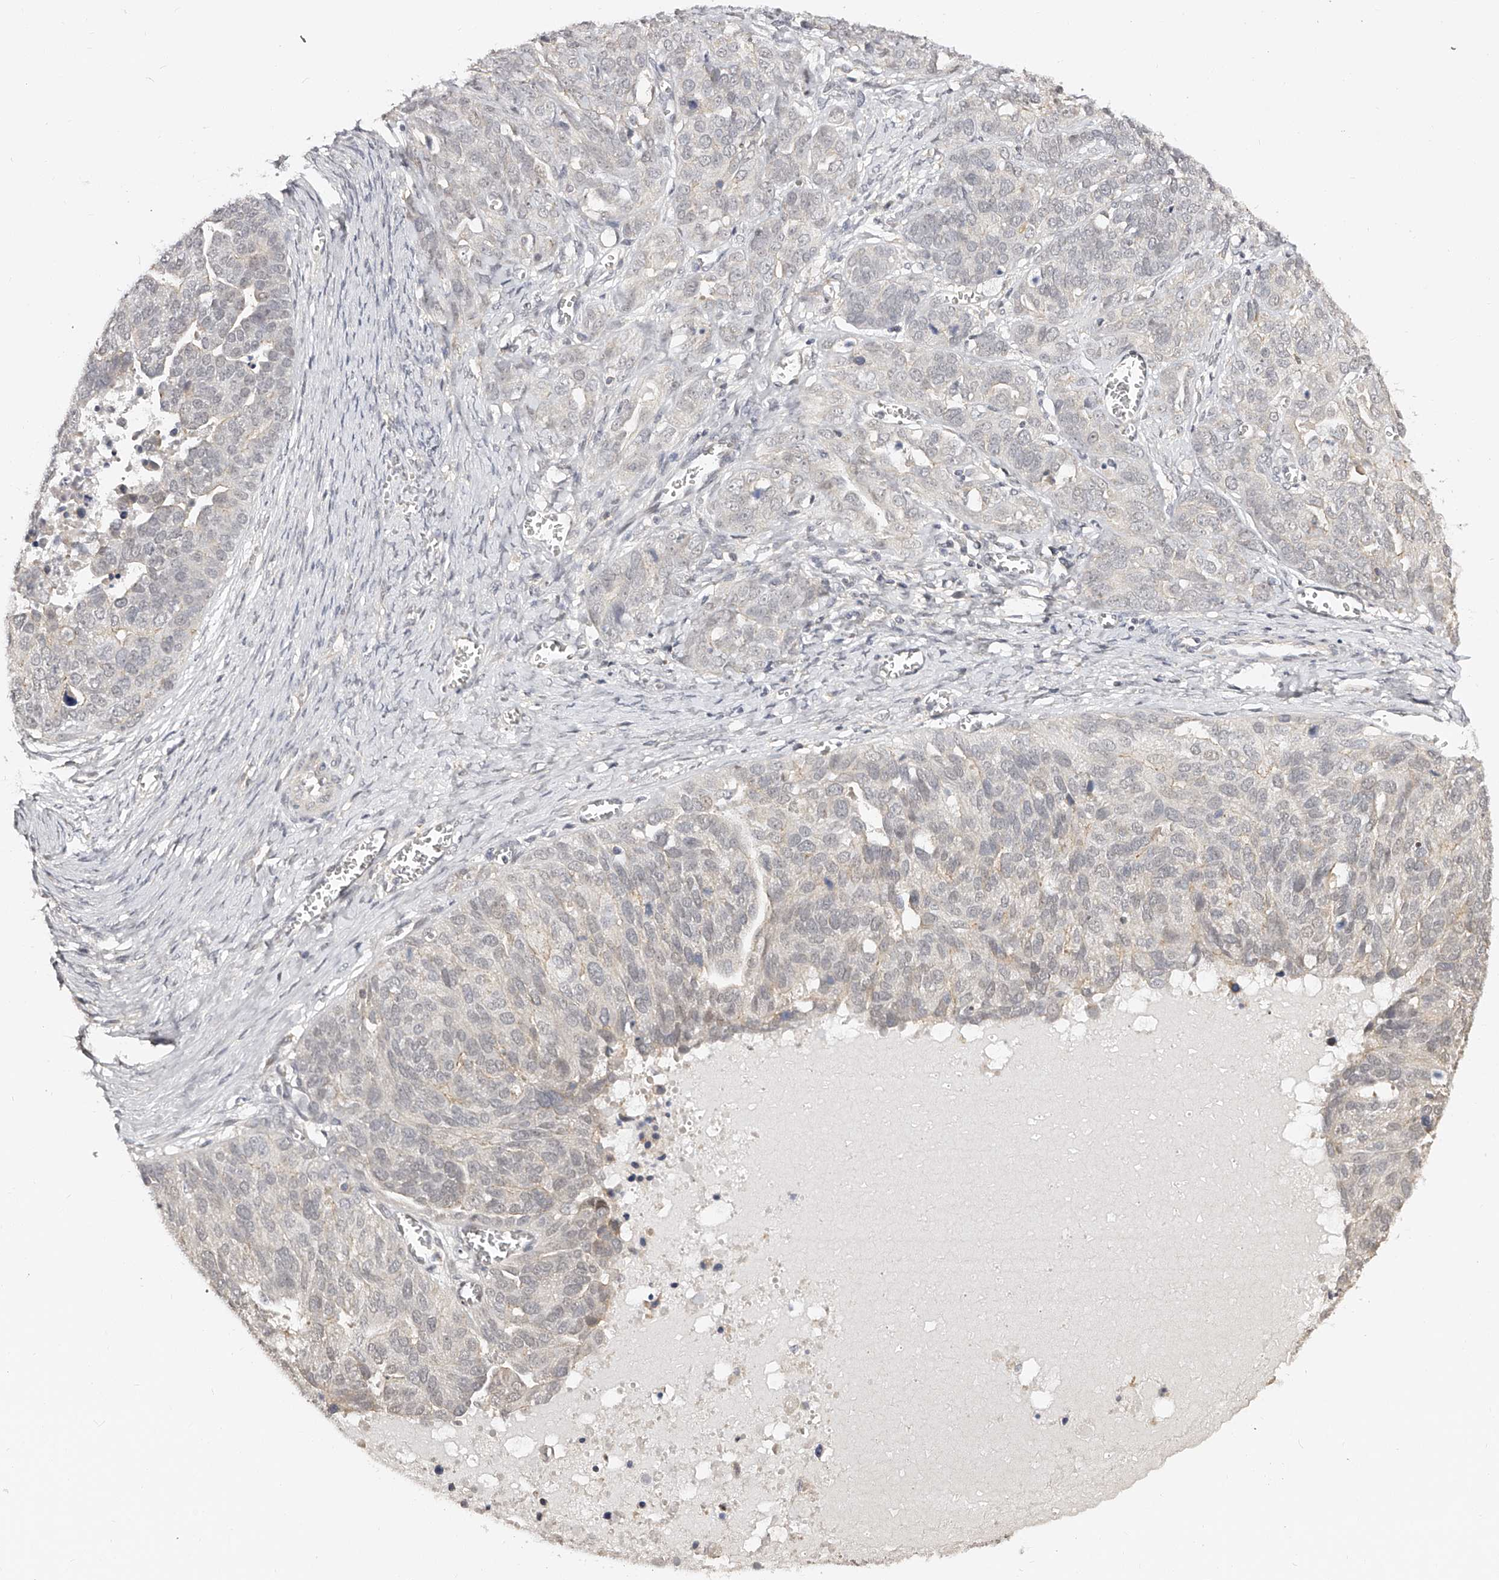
{"staining": {"intensity": "negative", "quantity": "none", "location": "none"}, "tissue": "ovarian cancer", "cell_type": "Tumor cells", "image_type": "cancer", "snomed": [{"axis": "morphology", "description": "Cystadenocarcinoma, serous, NOS"}, {"axis": "topography", "description": "Ovary"}], "caption": "This is an immunohistochemistry (IHC) micrograph of ovarian serous cystadenocarcinoma. There is no positivity in tumor cells.", "gene": "ZNF789", "patient": {"sex": "female", "age": 44}}